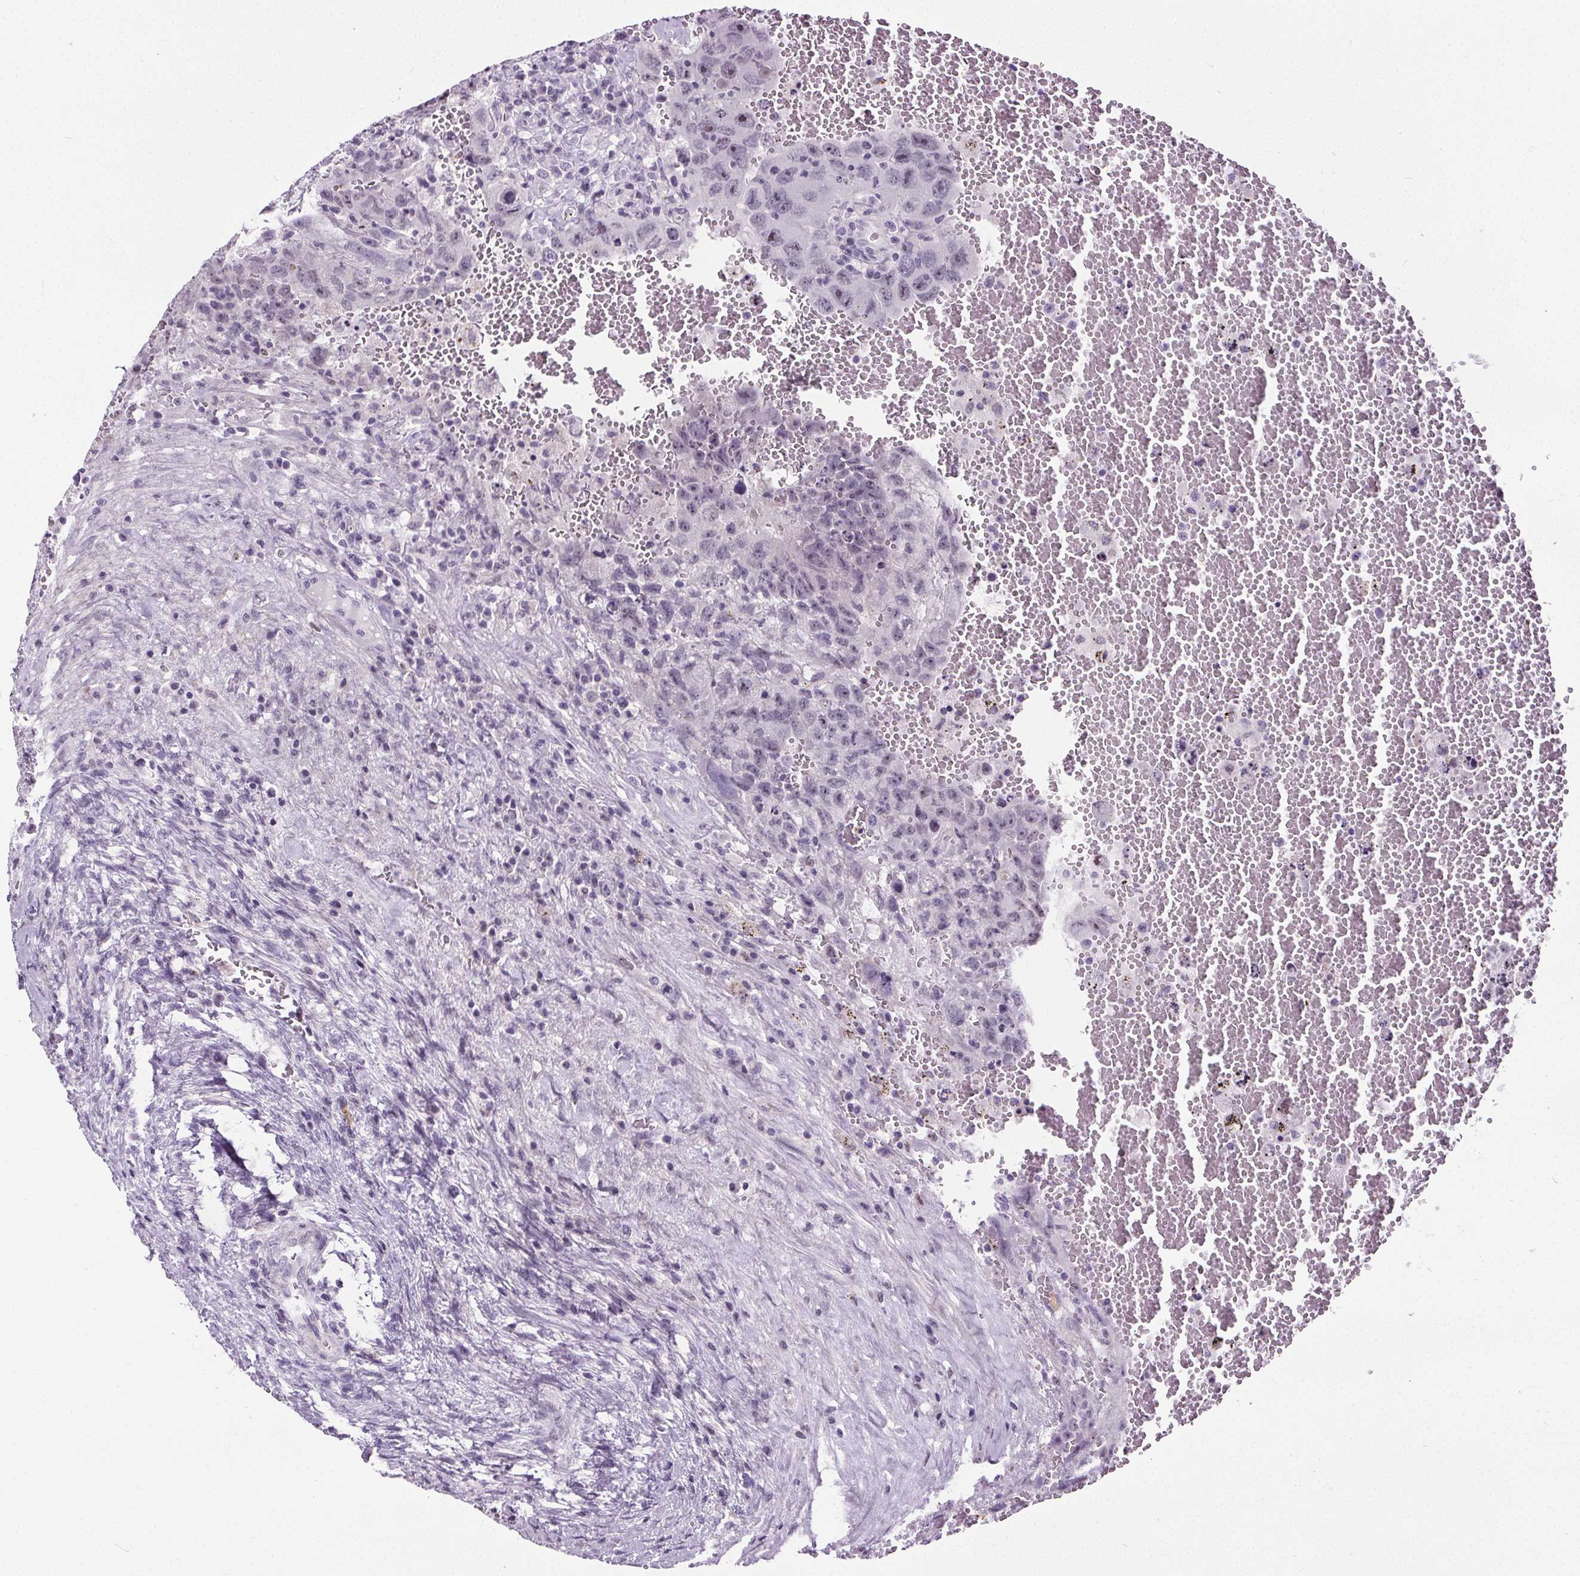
{"staining": {"intensity": "moderate", "quantity": "25%-75%", "location": "nuclear"}, "tissue": "testis cancer", "cell_type": "Tumor cells", "image_type": "cancer", "snomed": [{"axis": "morphology", "description": "Carcinoma, Embryonal, NOS"}, {"axis": "topography", "description": "Testis"}], "caption": "High-magnification brightfield microscopy of embryonal carcinoma (testis) stained with DAB (brown) and counterstained with hematoxylin (blue). tumor cells exhibit moderate nuclear expression is identified in approximately25%-75% of cells. The protein of interest is shown in brown color, while the nuclei are stained blue.", "gene": "TMEM240", "patient": {"sex": "male", "age": 26}}